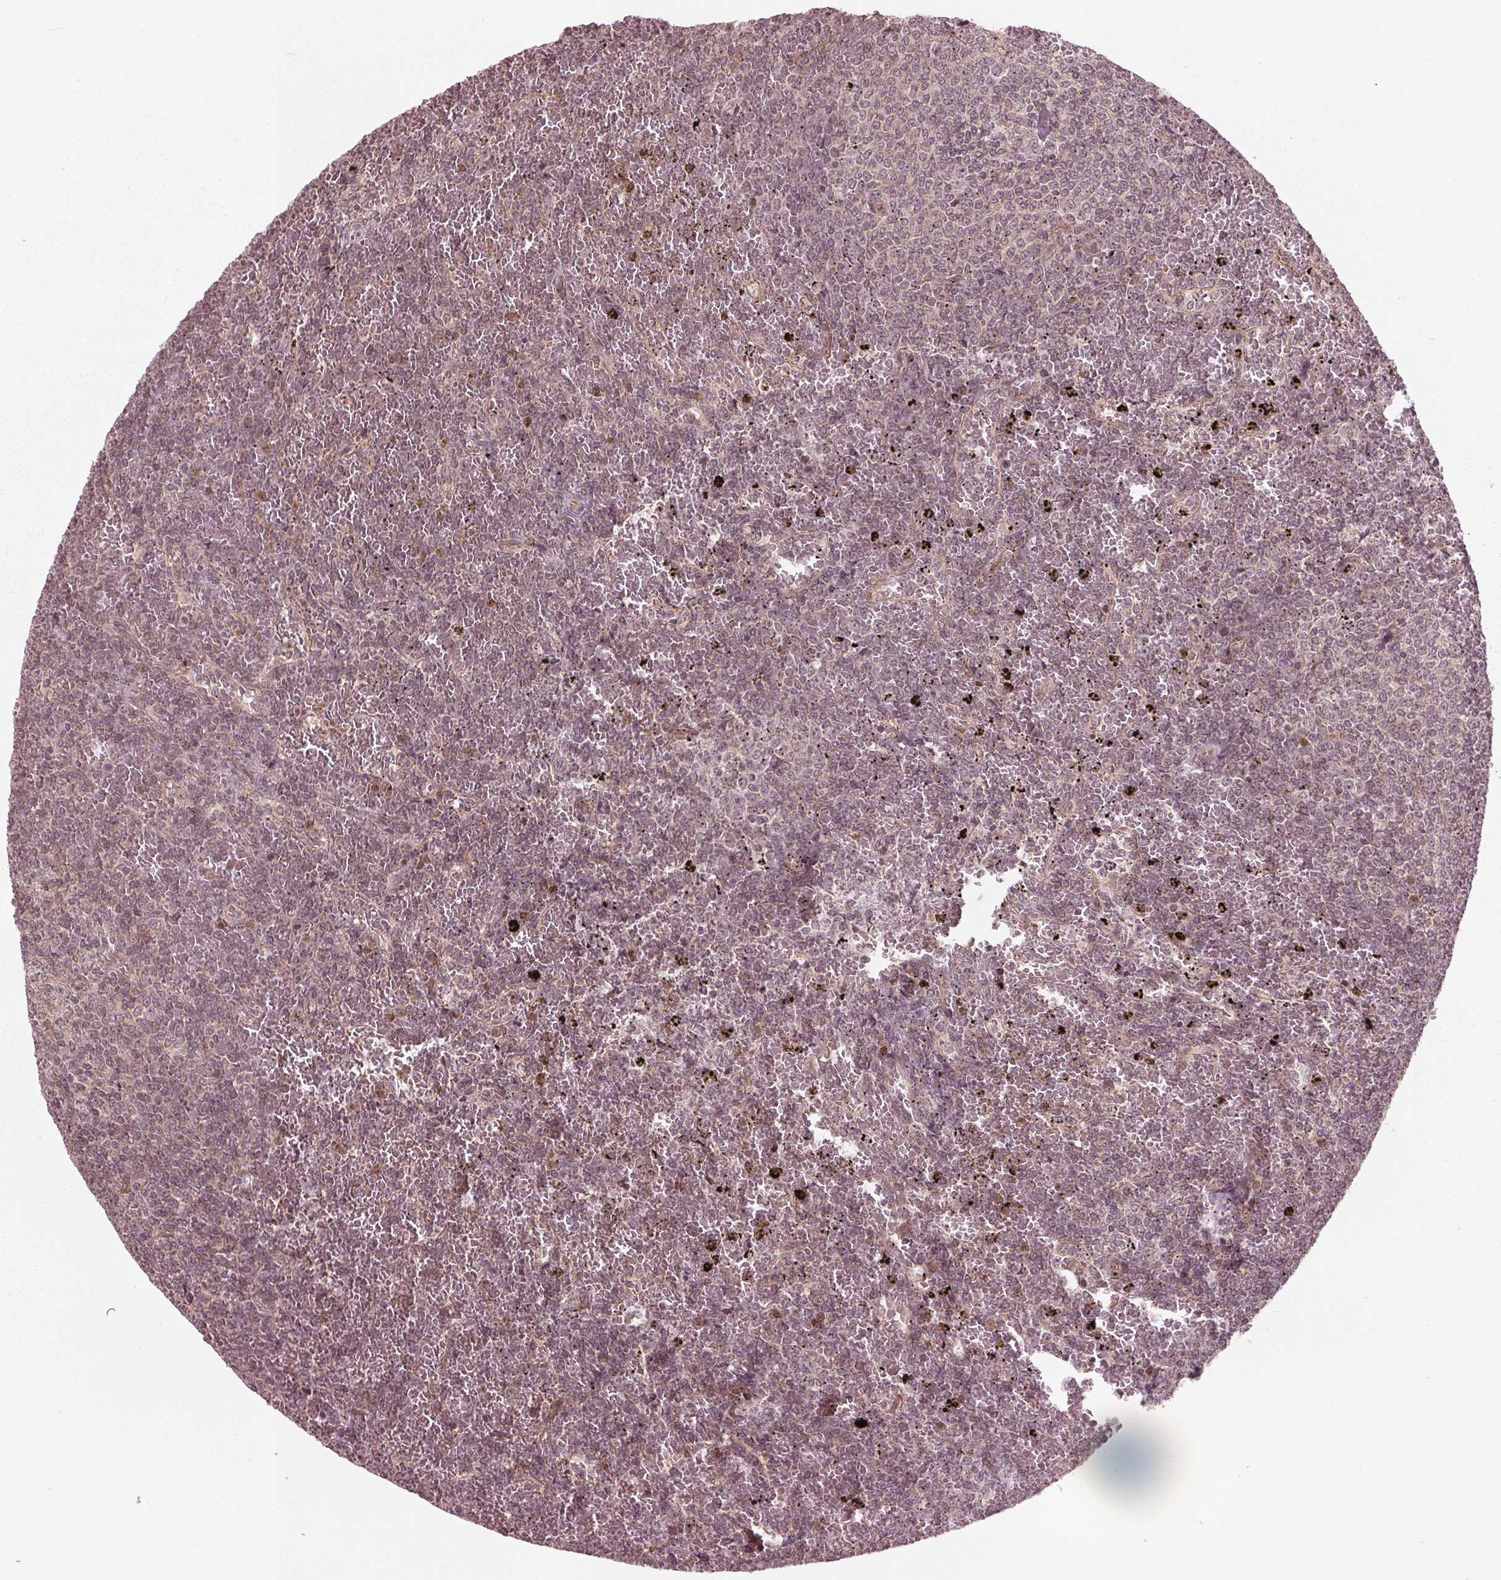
{"staining": {"intensity": "weak", "quantity": "<25%", "location": "nuclear"}, "tissue": "lymphoma", "cell_type": "Tumor cells", "image_type": "cancer", "snomed": [{"axis": "morphology", "description": "Malignant lymphoma, non-Hodgkin's type, Low grade"}, {"axis": "topography", "description": "Spleen"}], "caption": "An immunohistochemistry (IHC) image of low-grade malignant lymphoma, non-Hodgkin's type is shown. There is no staining in tumor cells of low-grade malignant lymphoma, non-Hodgkin's type.", "gene": "BTBD1", "patient": {"sex": "female", "age": 77}}